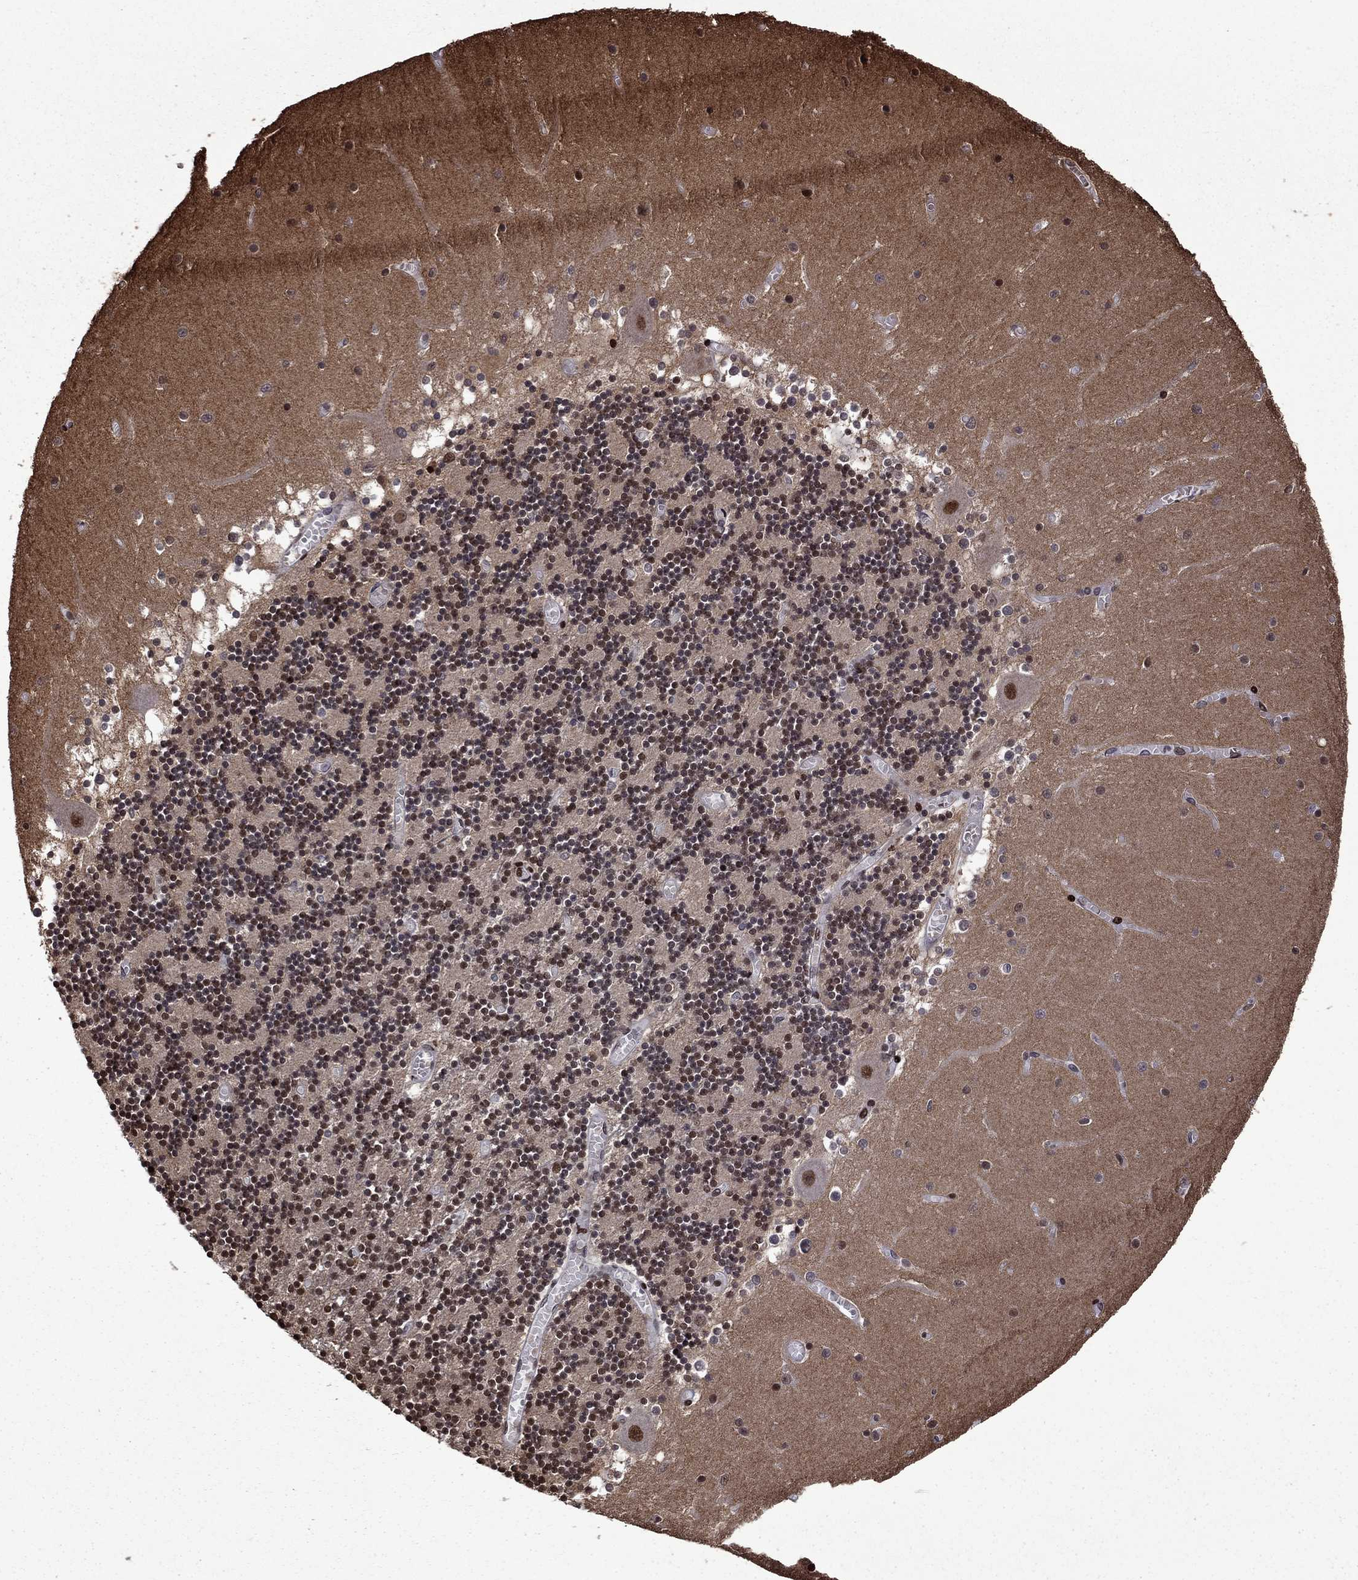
{"staining": {"intensity": "strong", "quantity": "<25%", "location": "nuclear"}, "tissue": "cerebellum", "cell_type": "Cells in granular layer", "image_type": "normal", "snomed": [{"axis": "morphology", "description": "Normal tissue, NOS"}, {"axis": "topography", "description": "Cerebellum"}], "caption": "This histopathology image displays immunohistochemistry staining of benign human cerebellum, with medium strong nuclear positivity in approximately <25% of cells in granular layer.", "gene": "LIMK1", "patient": {"sex": "female", "age": 28}}